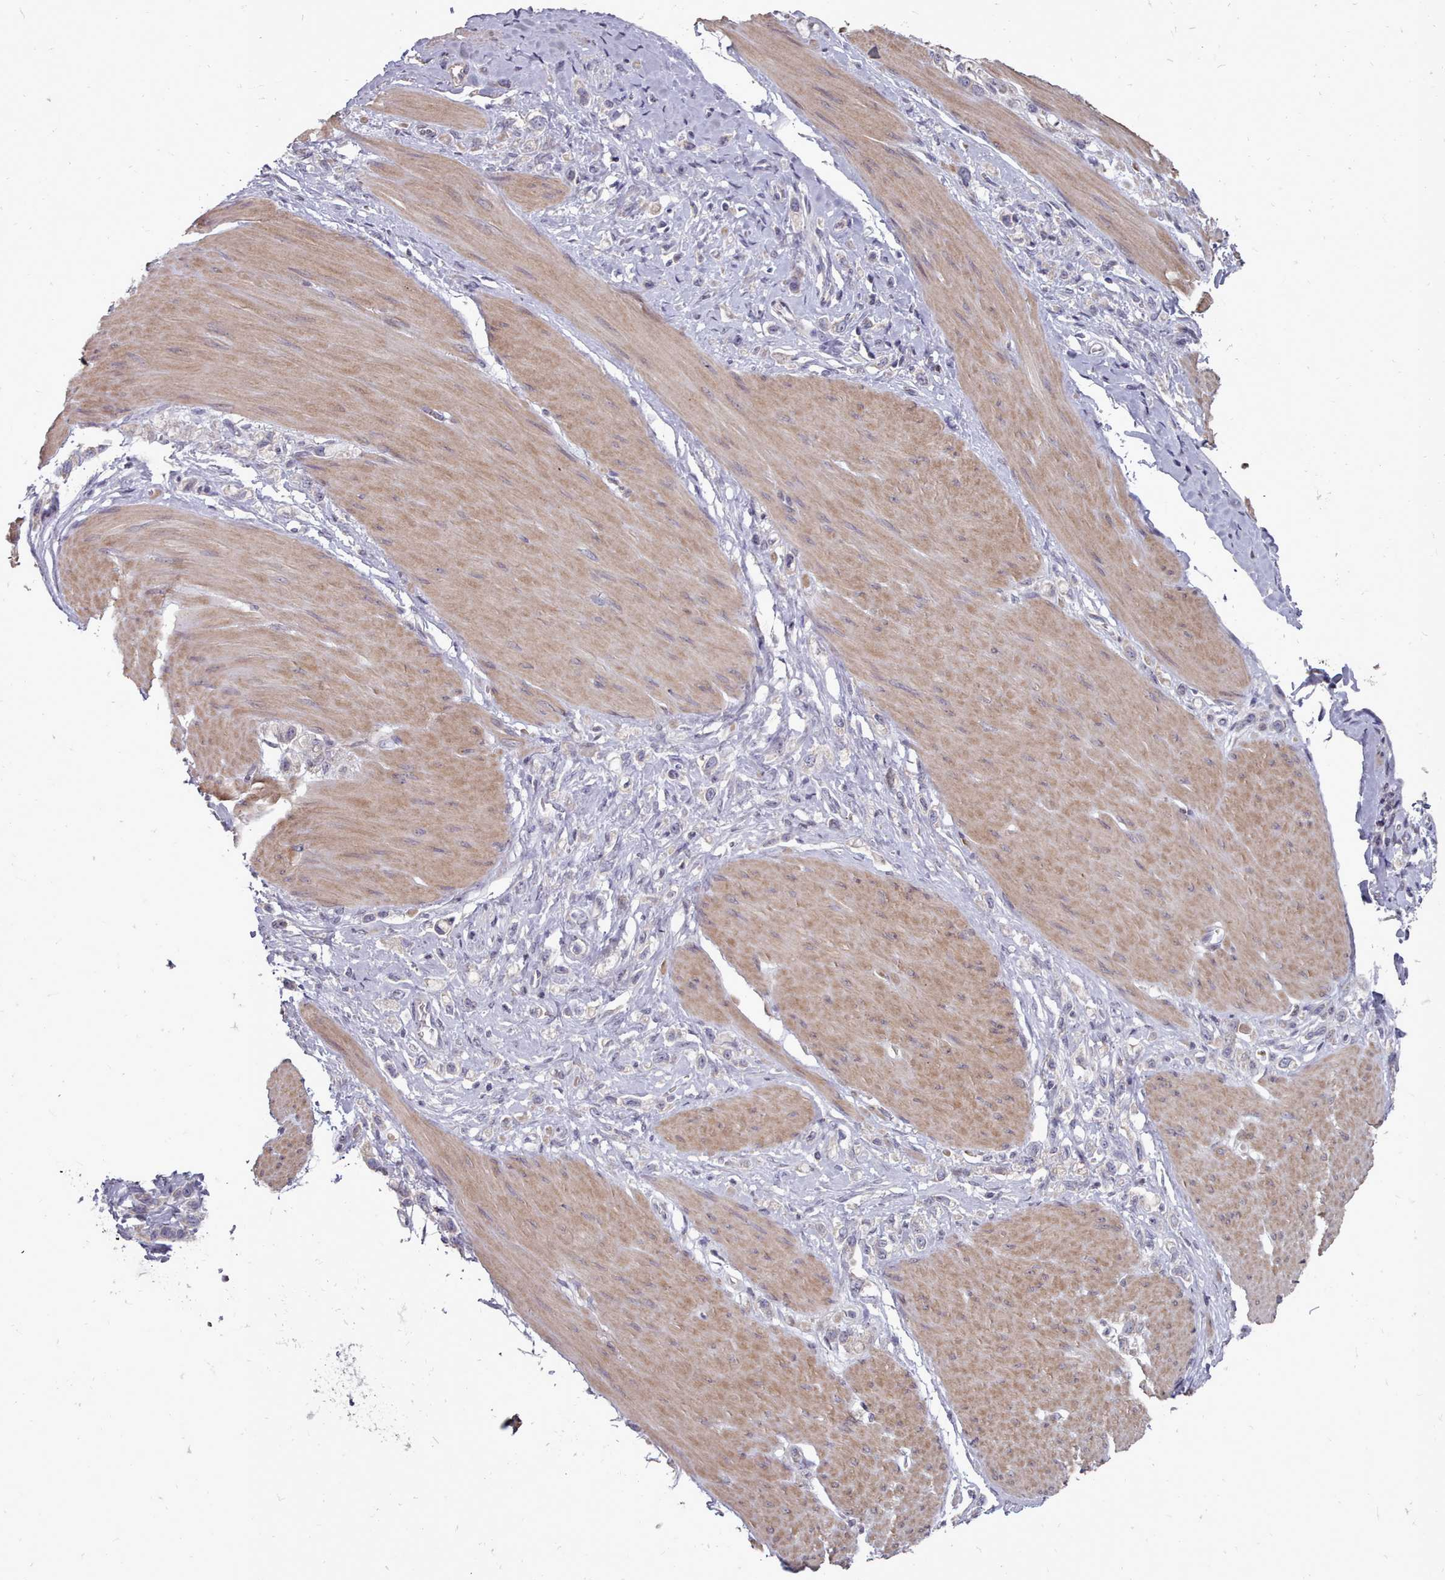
{"staining": {"intensity": "negative", "quantity": "none", "location": "none"}, "tissue": "stomach cancer", "cell_type": "Tumor cells", "image_type": "cancer", "snomed": [{"axis": "morphology", "description": "Adenocarcinoma, NOS"}, {"axis": "topography", "description": "Stomach"}], "caption": "Protein analysis of stomach cancer reveals no significant staining in tumor cells. The staining is performed using DAB (3,3'-diaminobenzidine) brown chromogen with nuclei counter-stained in using hematoxylin.", "gene": "ACKR3", "patient": {"sex": "female", "age": 65}}